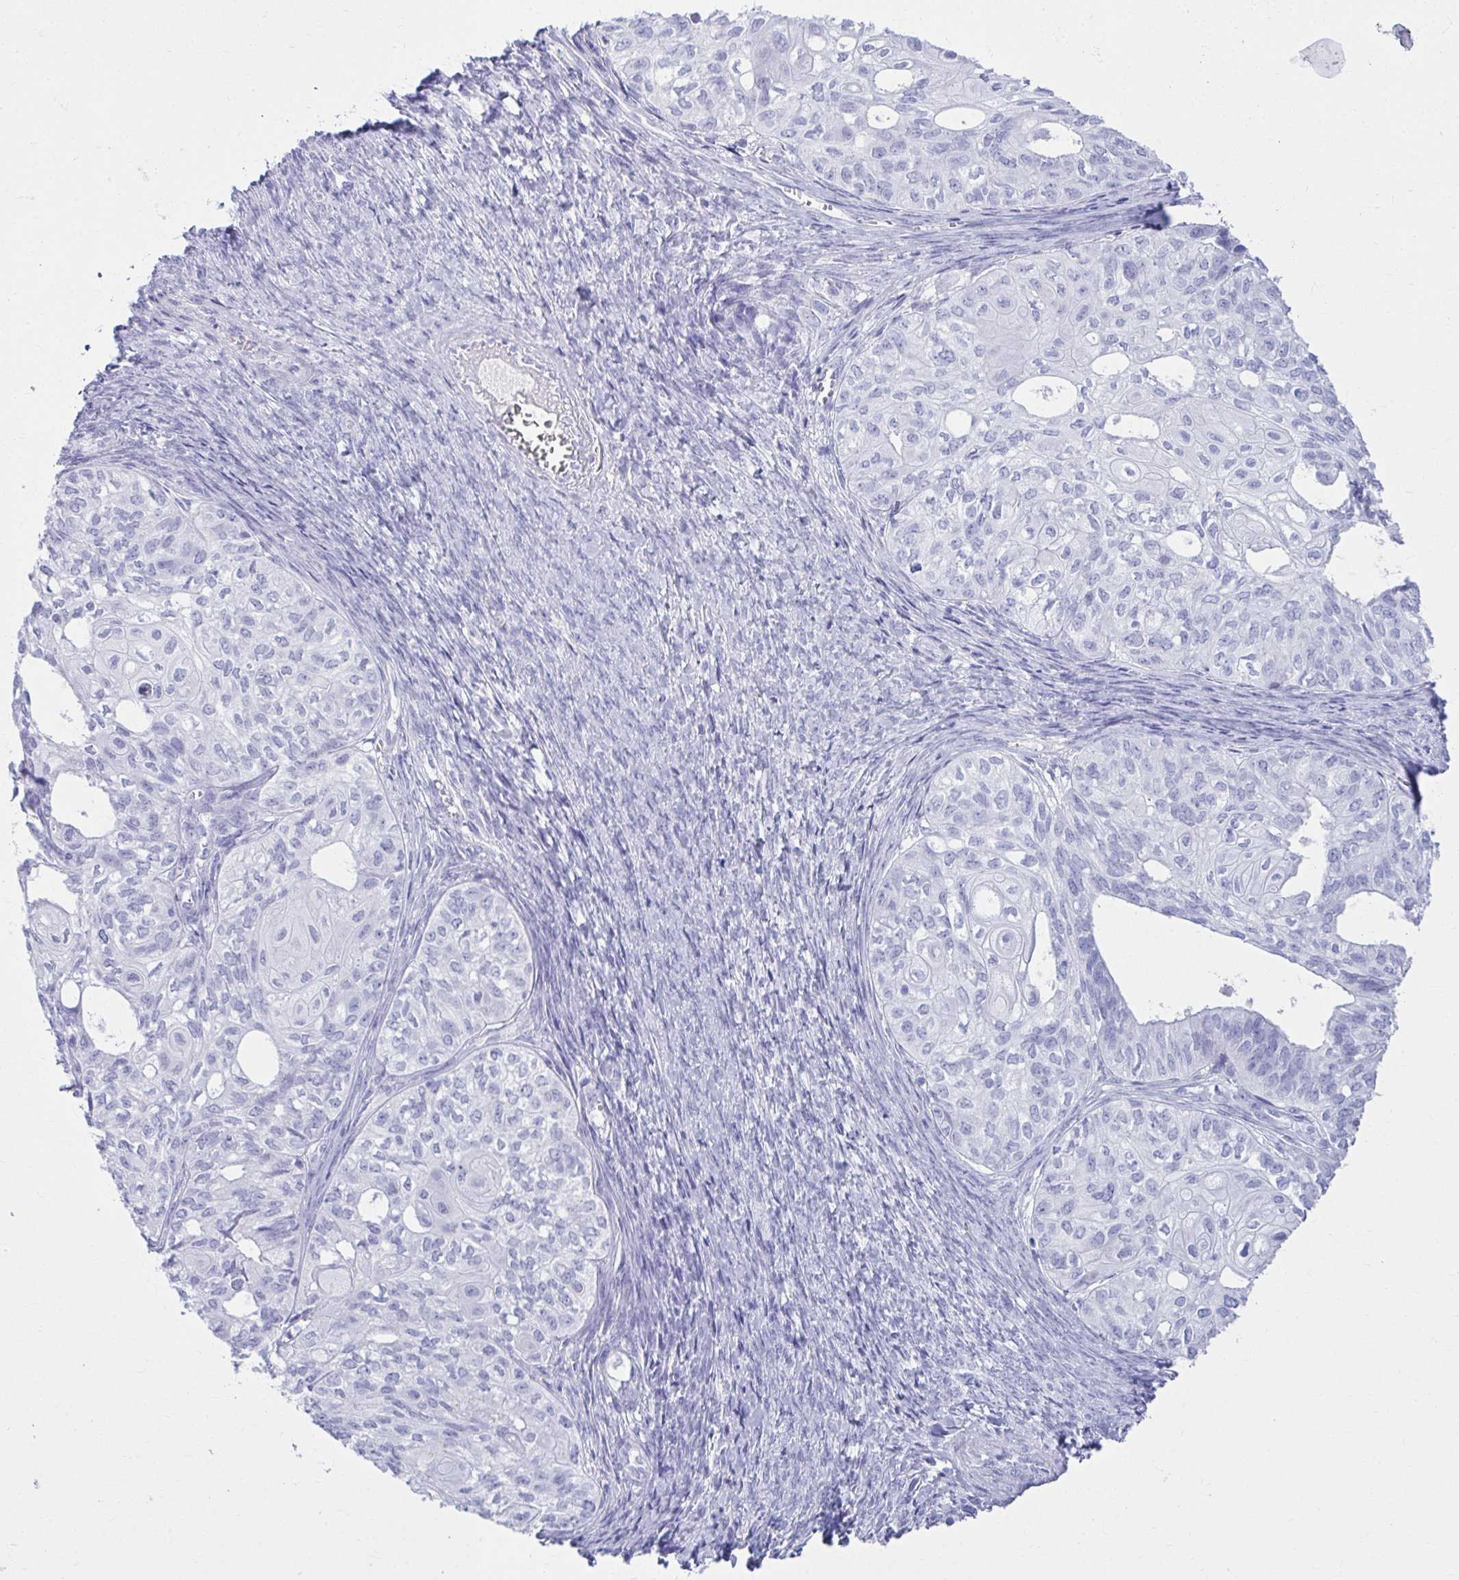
{"staining": {"intensity": "negative", "quantity": "none", "location": "none"}, "tissue": "ovarian cancer", "cell_type": "Tumor cells", "image_type": "cancer", "snomed": [{"axis": "morphology", "description": "Carcinoma, endometroid"}, {"axis": "topography", "description": "Ovary"}], "caption": "Immunohistochemistry (IHC) histopathology image of neoplastic tissue: ovarian endometroid carcinoma stained with DAB (3,3'-diaminobenzidine) exhibits no significant protein expression in tumor cells. The staining is performed using DAB brown chromogen with nuclei counter-stained in using hematoxylin.", "gene": "ATP4B", "patient": {"sex": "female", "age": 64}}